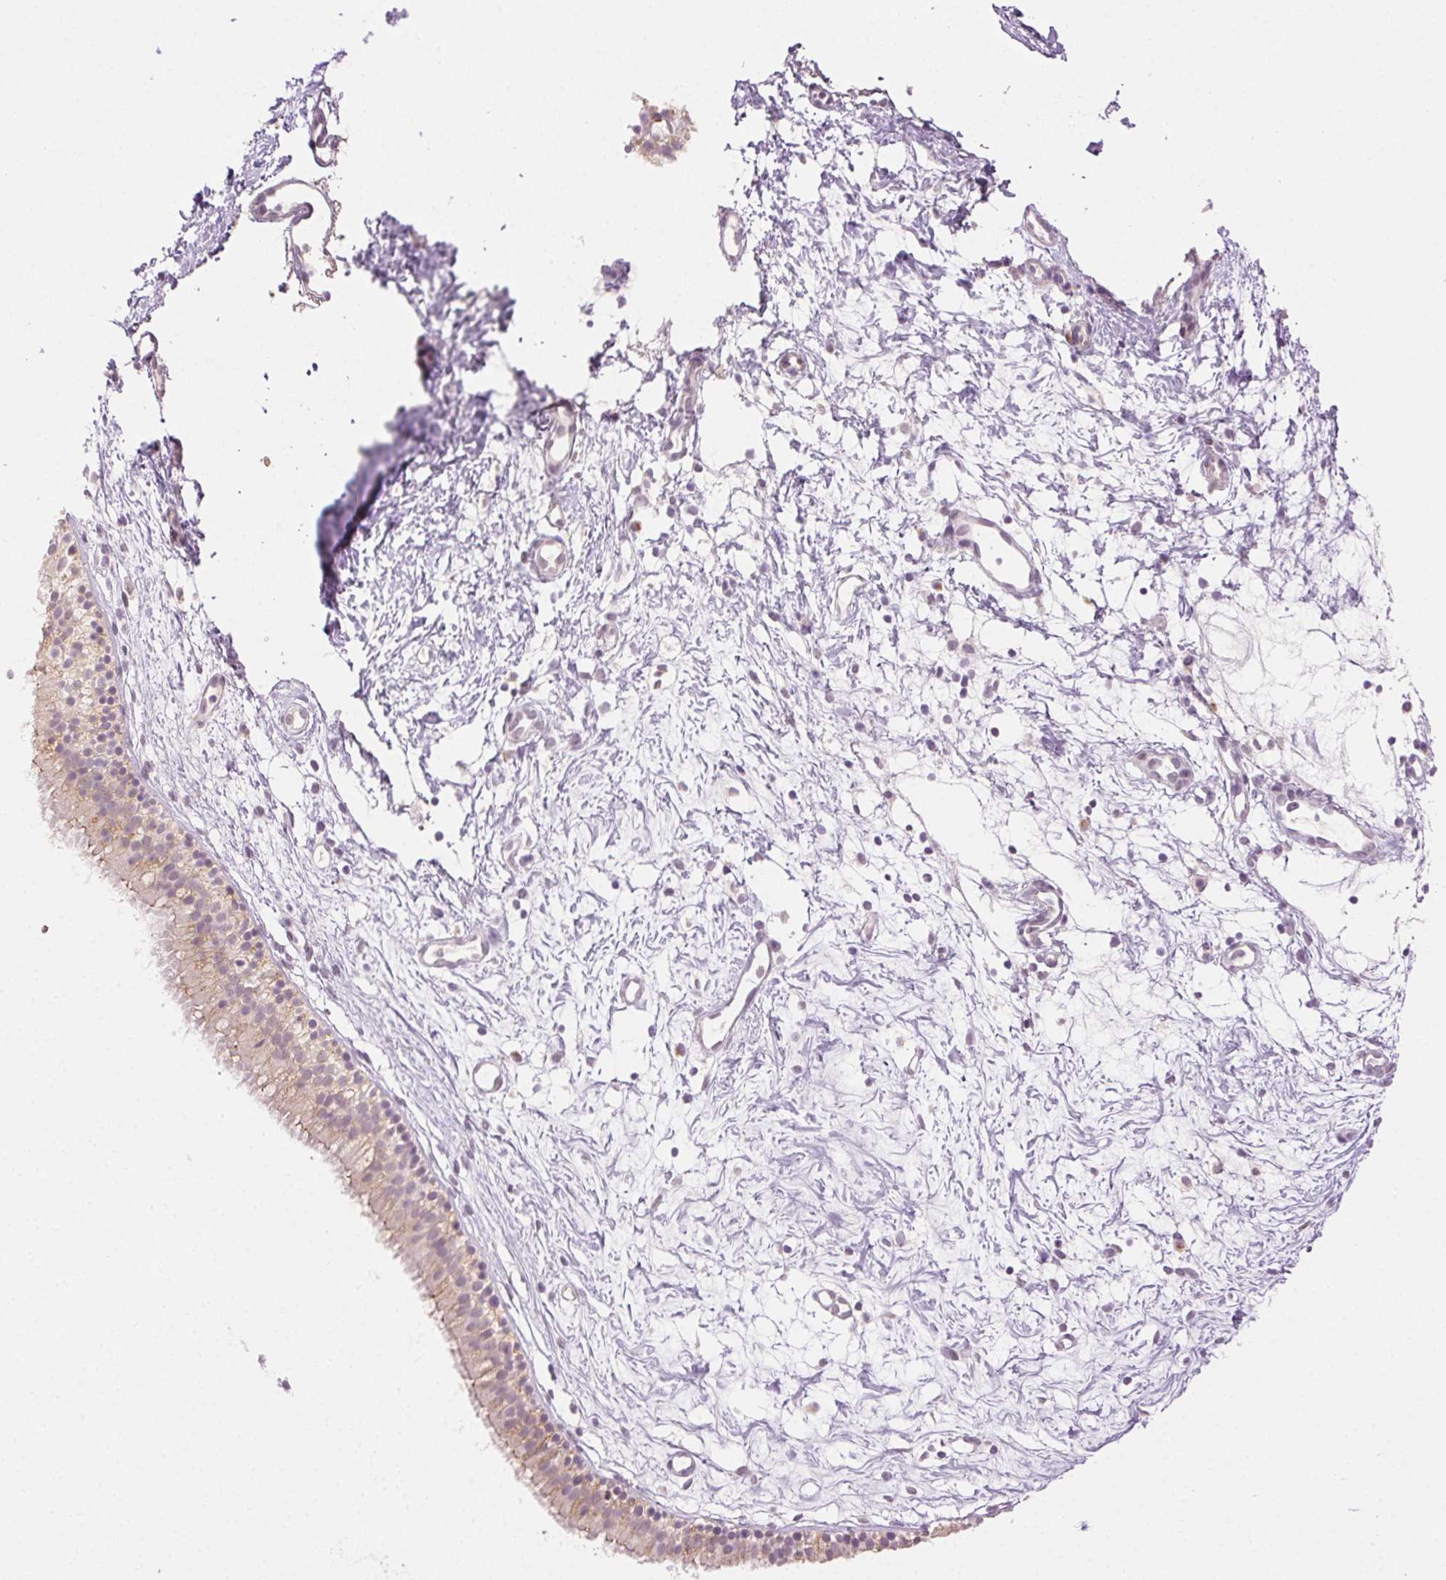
{"staining": {"intensity": "weak", "quantity": "25%-75%", "location": "cytoplasmic/membranous"}, "tissue": "nasopharynx", "cell_type": "Respiratory epithelial cells", "image_type": "normal", "snomed": [{"axis": "morphology", "description": "Normal tissue, NOS"}, {"axis": "topography", "description": "Nasopharynx"}], "caption": "A low amount of weak cytoplasmic/membranous staining is seen in approximately 25%-75% of respiratory epithelial cells in normal nasopharynx. (Brightfield microscopy of DAB IHC at high magnification).", "gene": "CLDN10", "patient": {"sex": "male", "age": 58}}